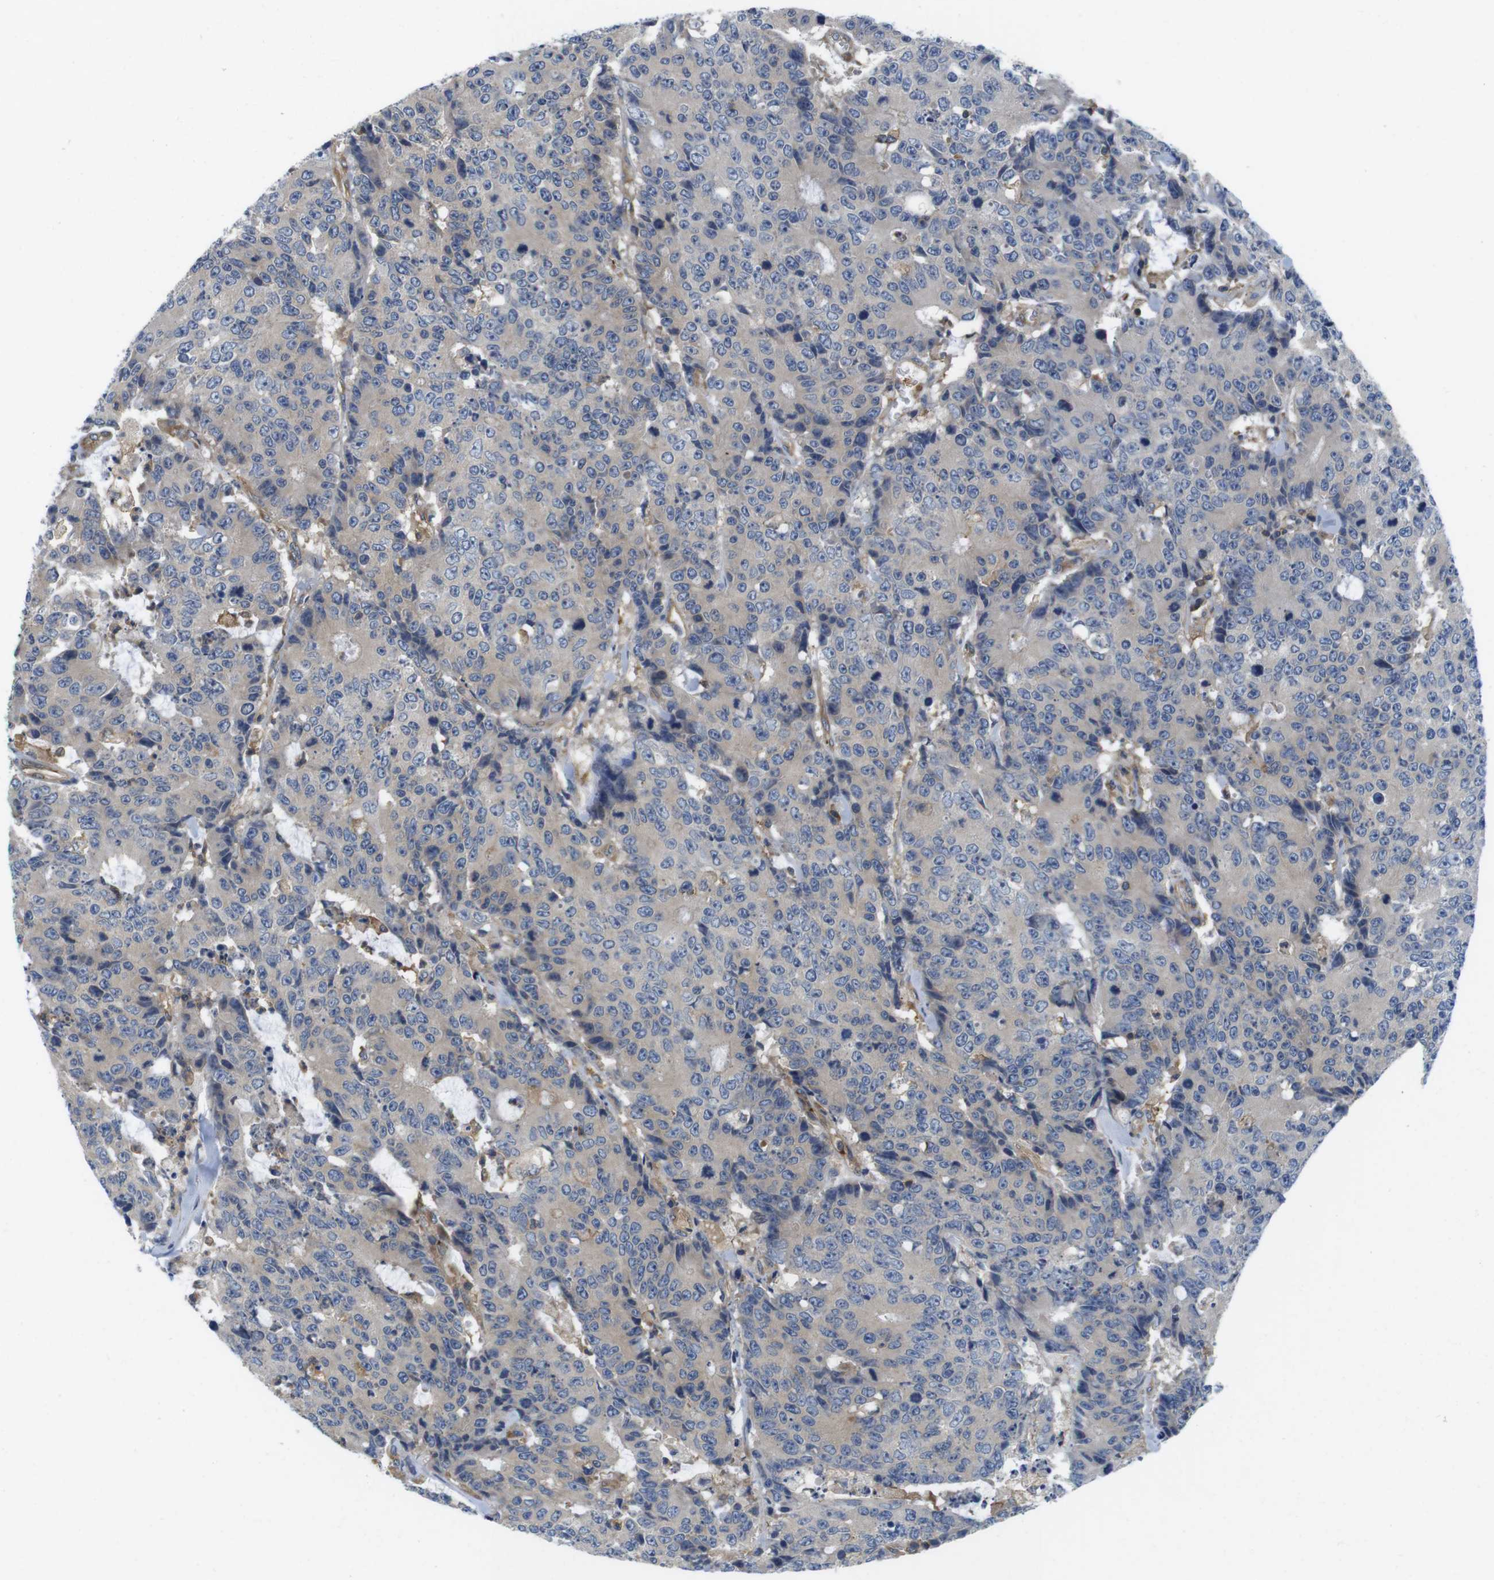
{"staining": {"intensity": "weak", "quantity": "25%-75%", "location": "cytoplasmic/membranous"}, "tissue": "colorectal cancer", "cell_type": "Tumor cells", "image_type": "cancer", "snomed": [{"axis": "morphology", "description": "Adenocarcinoma, NOS"}, {"axis": "topography", "description": "Colon"}], "caption": "Approximately 25%-75% of tumor cells in colorectal cancer (adenocarcinoma) show weak cytoplasmic/membranous protein positivity as visualized by brown immunohistochemical staining.", "gene": "HERPUD2", "patient": {"sex": "female", "age": 86}}